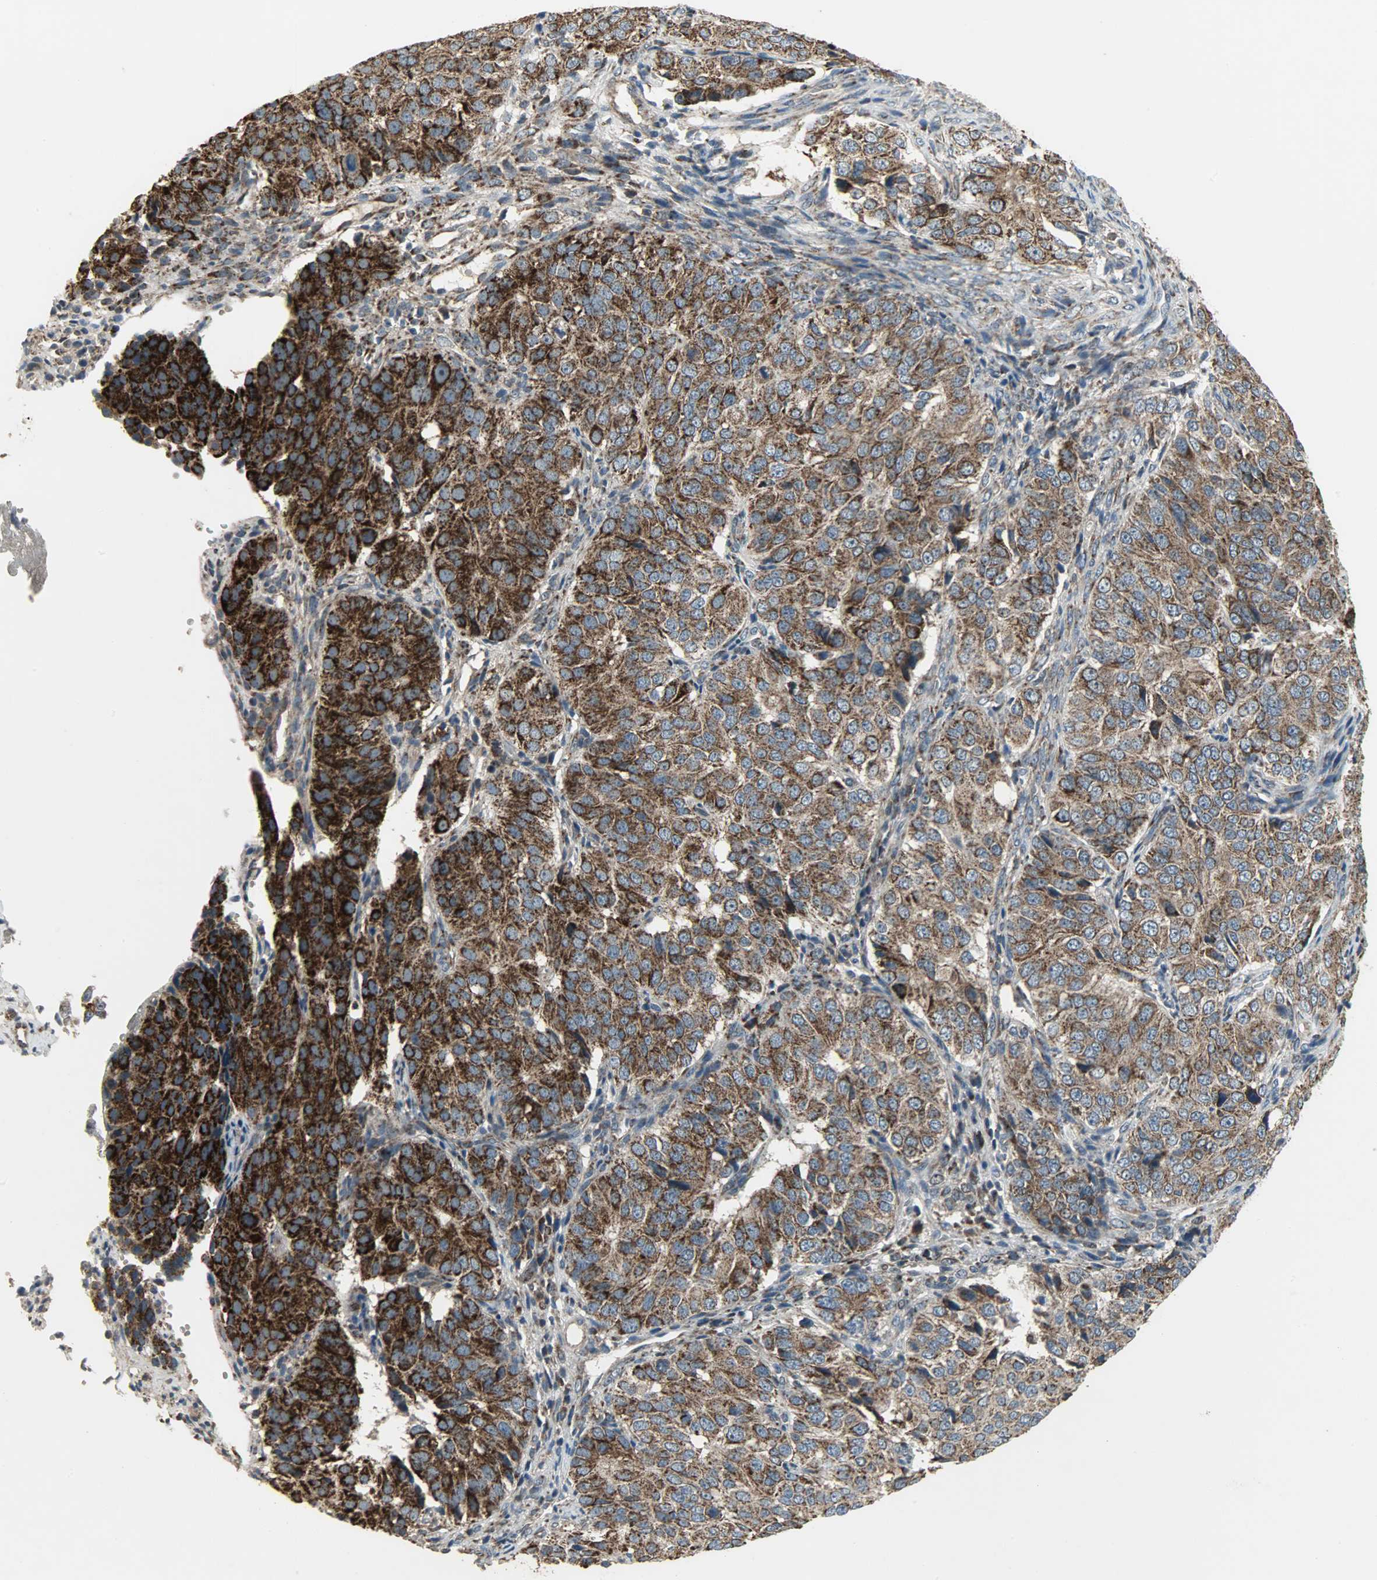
{"staining": {"intensity": "strong", "quantity": ">75%", "location": "cytoplasmic/membranous"}, "tissue": "ovarian cancer", "cell_type": "Tumor cells", "image_type": "cancer", "snomed": [{"axis": "morphology", "description": "Carcinoma, endometroid"}, {"axis": "topography", "description": "Ovary"}], "caption": "This histopathology image exhibits immunohistochemistry (IHC) staining of ovarian cancer (endometroid carcinoma), with high strong cytoplasmic/membranous staining in approximately >75% of tumor cells.", "gene": "AMT", "patient": {"sex": "female", "age": 51}}